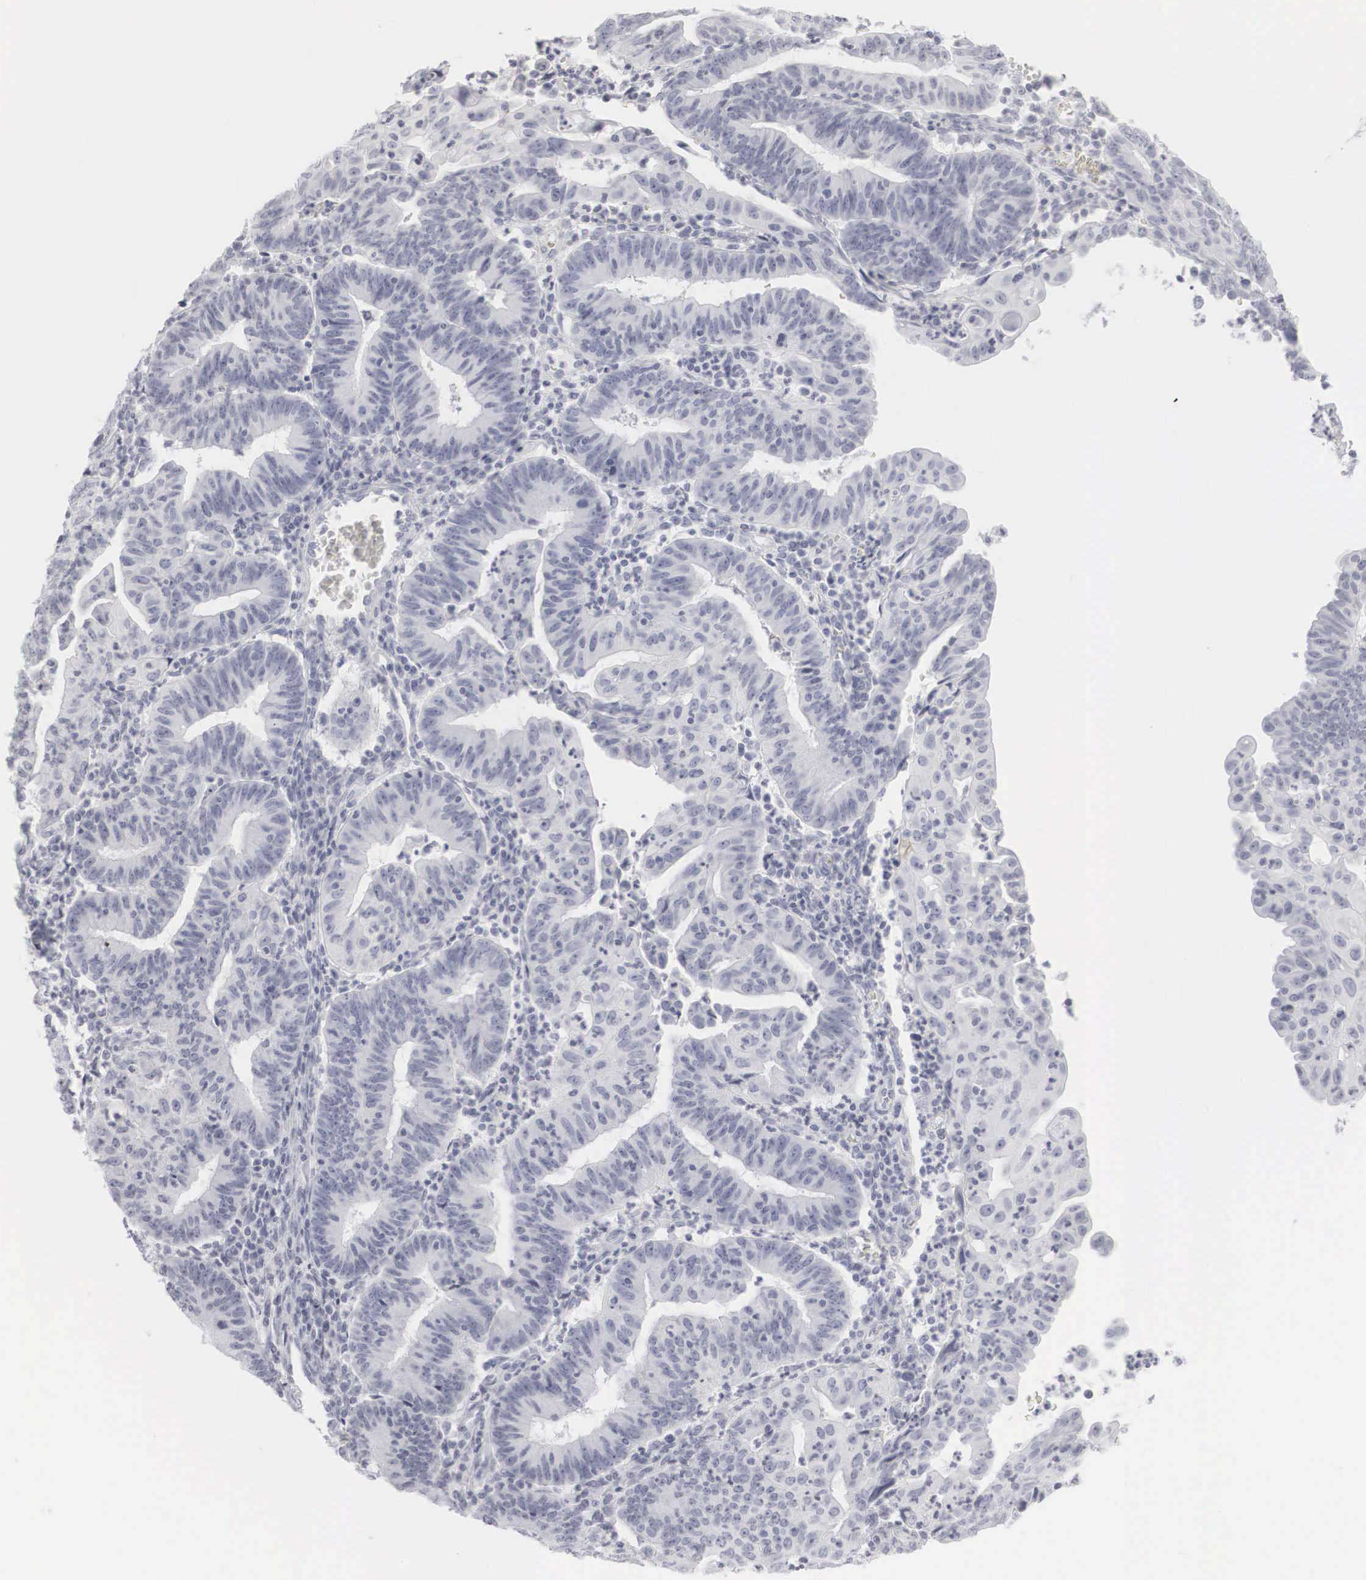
{"staining": {"intensity": "negative", "quantity": "none", "location": "none"}, "tissue": "endometrial cancer", "cell_type": "Tumor cells", "image_type": "cancer", "snomed": [{"axis": "morphology", "description": "Adenocarcinoma, NOS"}, {"axis": "topography", "description": "Endometrium"}], "caption": "Tumor cells are negative for brown protein staining in endometrial cancer. Brightfield microscopy of IHC stained with DAB (3,3'-diaminobenzidine) (brown) and hematoxylin (blue), captured at high magnification.", "gene": "KRT14", "patient": {"sex": "female", "age": 60}}